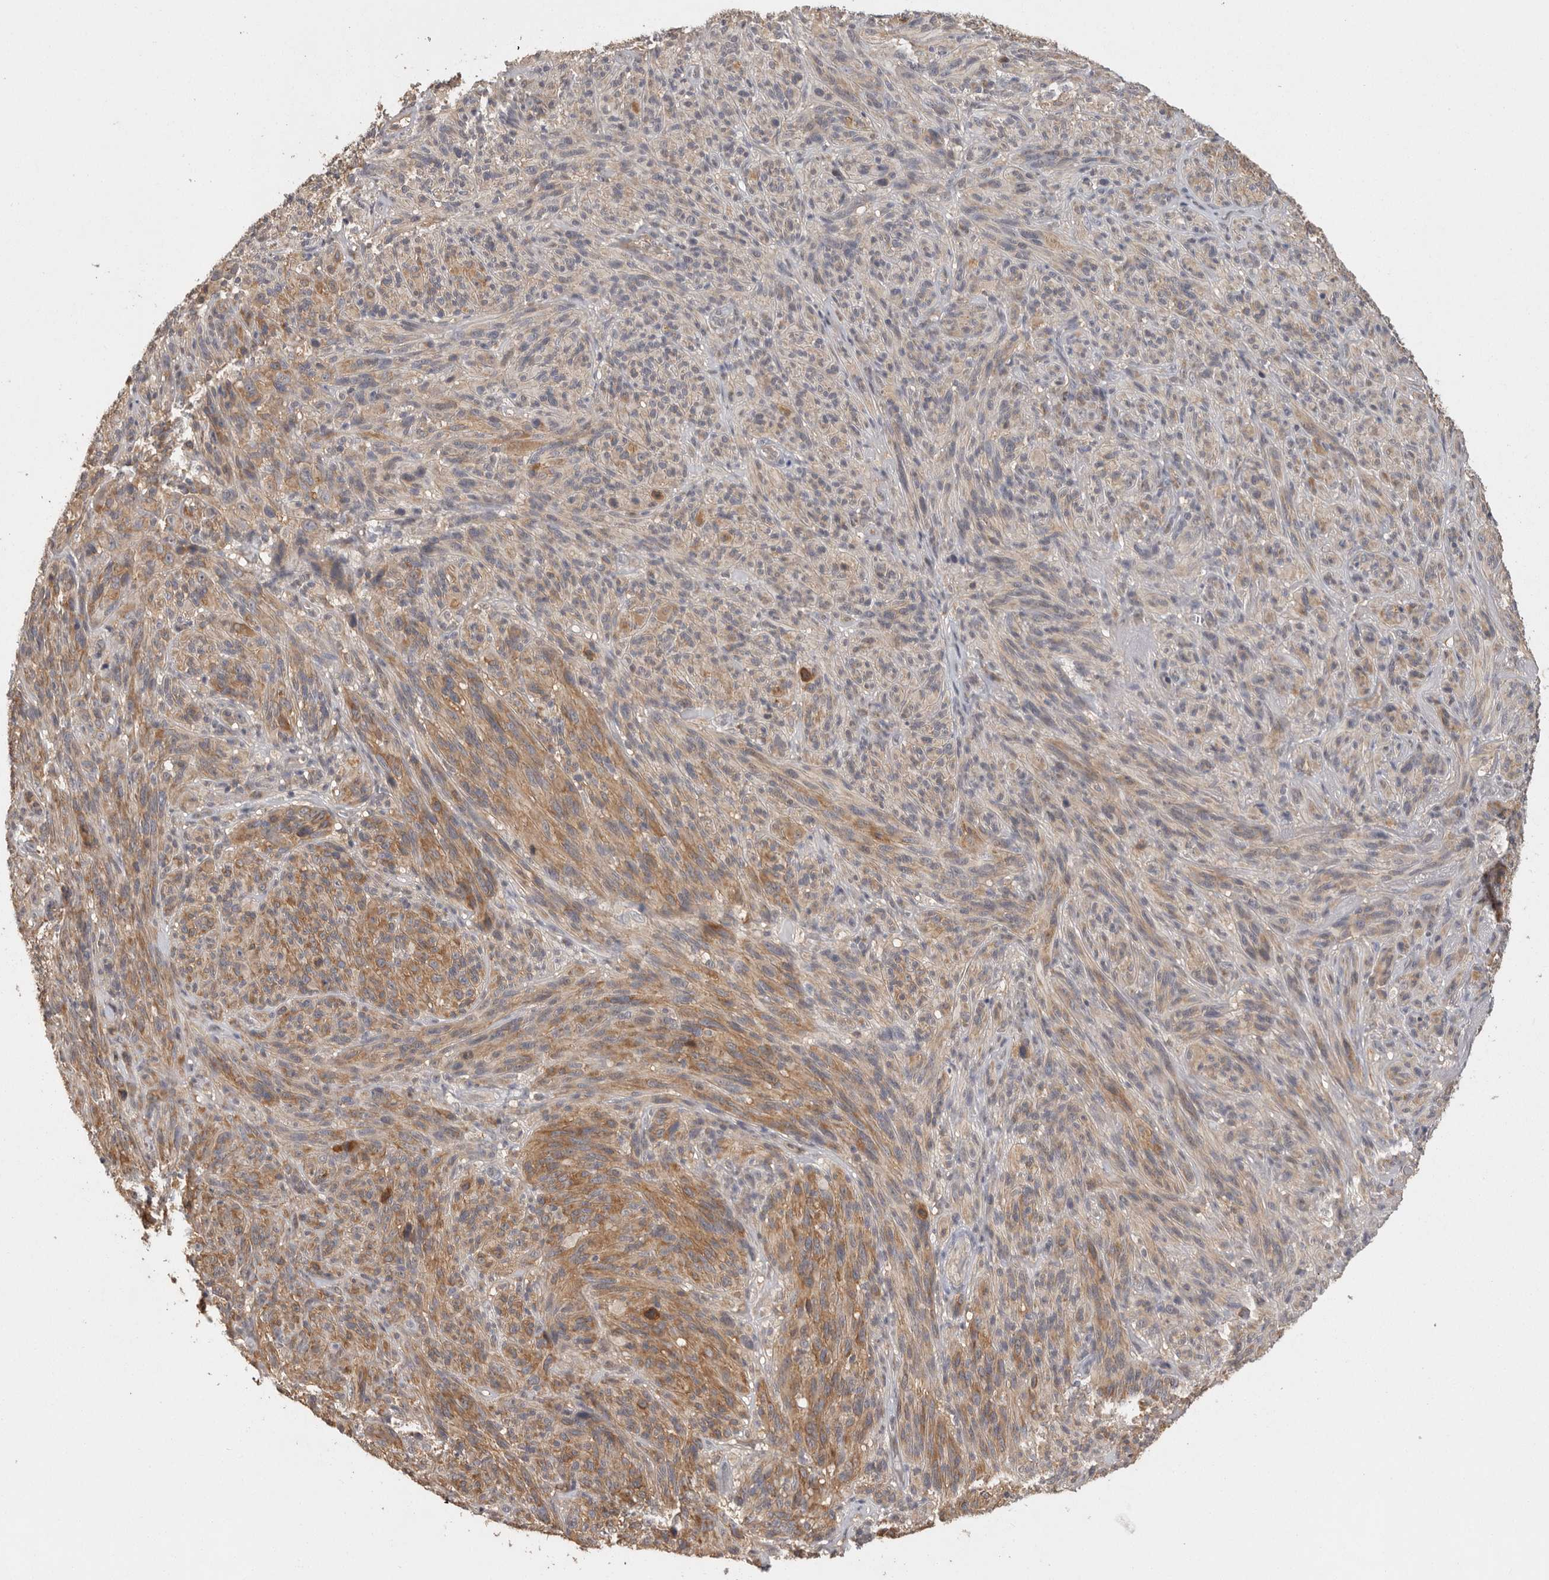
{"staining": {"intensity": "moderate", "quantity": "25%-75%", "location": "cytoplasmic/membranous"}, "tissue": "melanoma", "cell_type": "Tumor cells", "image_type": "cancer", "snomed": [{"axis": "morphology", "description": "Malignant melanoma, NOS"}, {"axis": "topography", "description": "Skin of head"}], "caption": "Immunohistochemistry (IHC) of human malignant melanoma reveals medium levels of moderate cytoplasmic/membranous positivity in about 25%-75% of tumor cells.", "gene": "BAIAP2", "patient": {"sex": "male", "age": 96}}